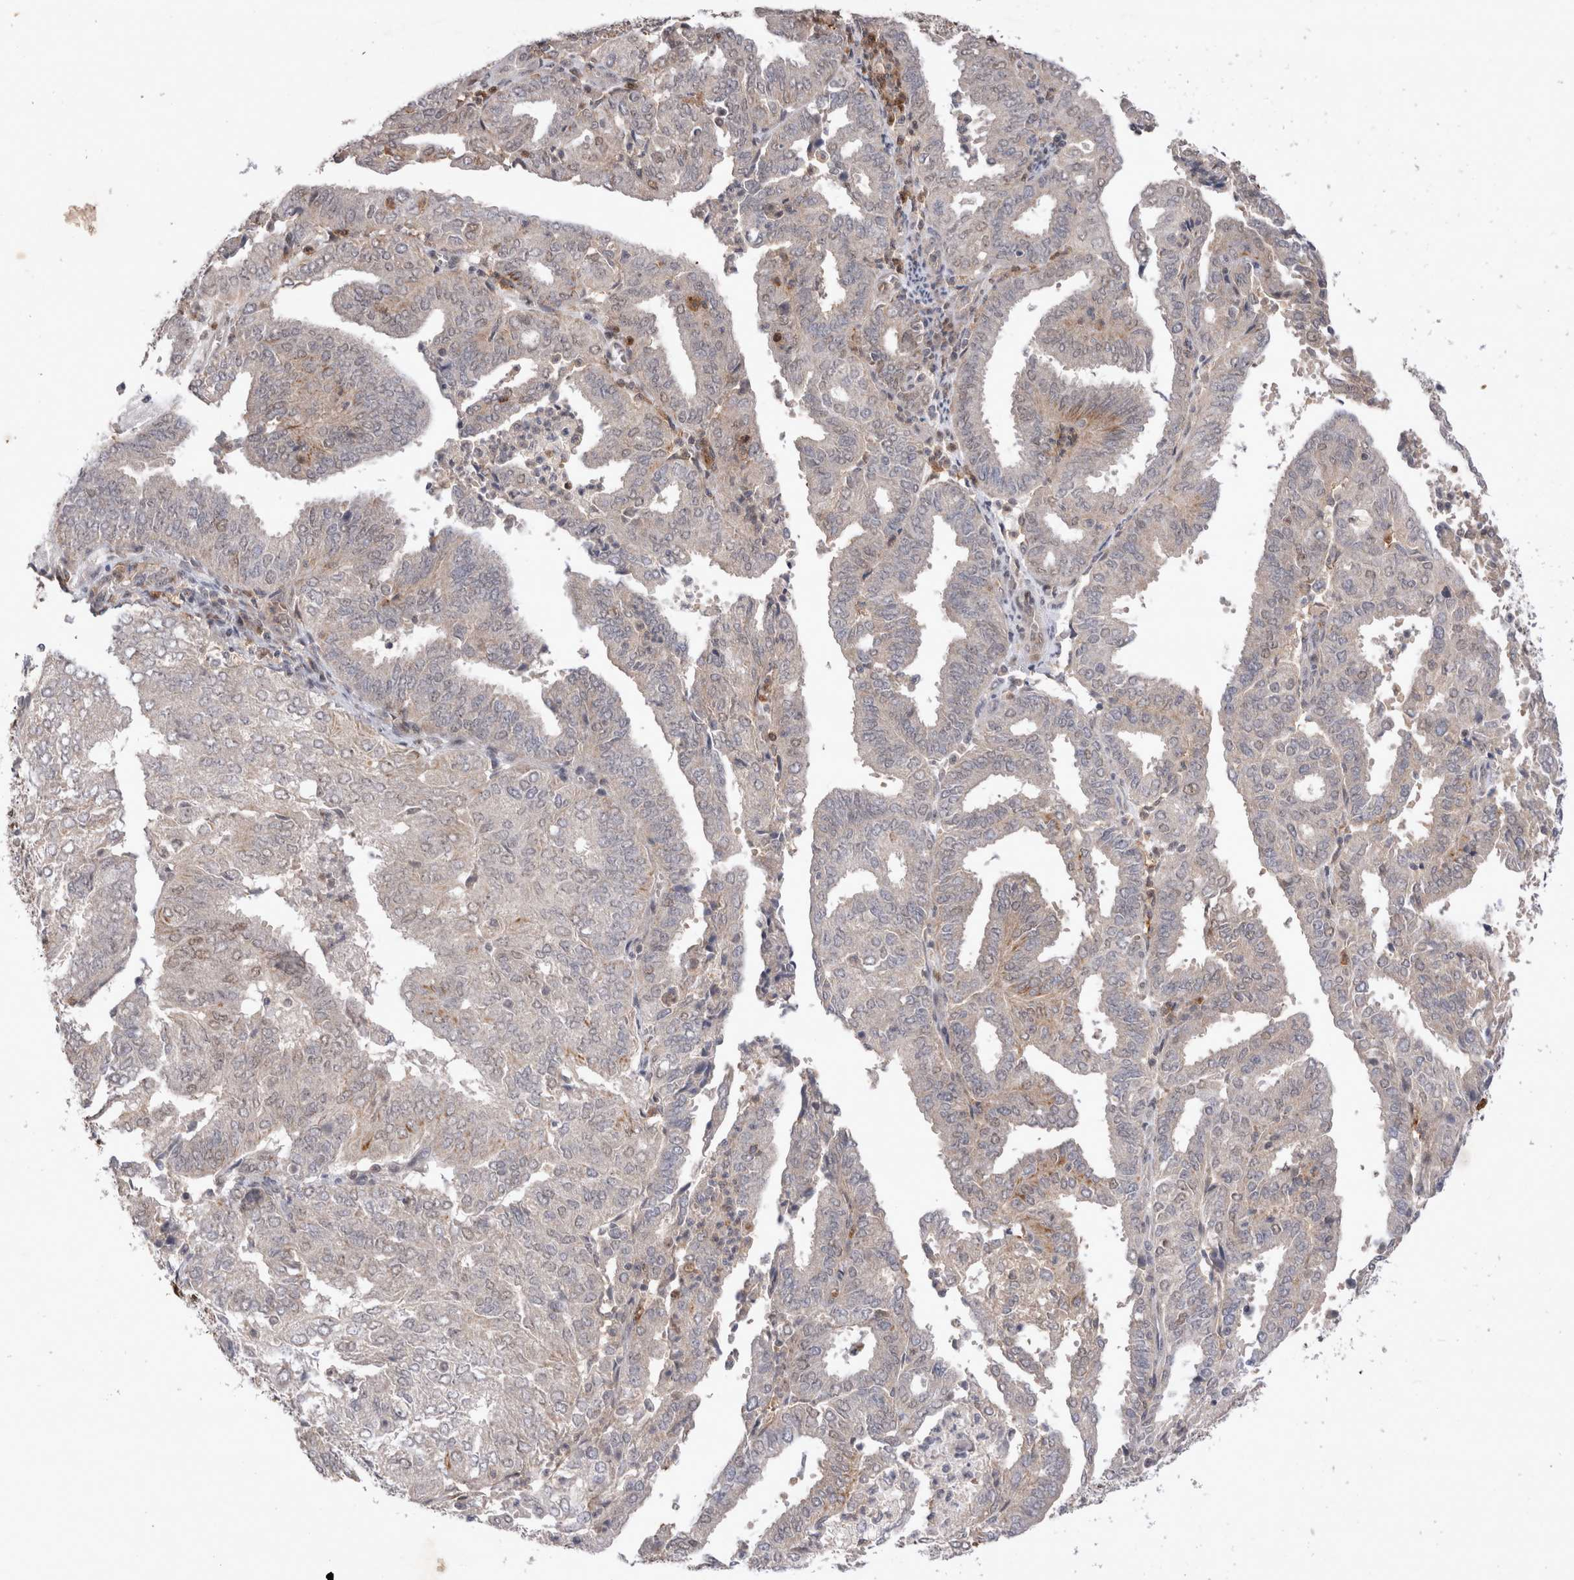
{"staining": {"intensity": "weak", "quantity": "<25%", "location": "cytoplasmic/membranous,nuclear"}, "tissue": "endometrial cancer", "cell_type": "Tumor cells", "image_type": "cancer", "snomed": [{"axis": "morphology", "description": "Adenocarcinoma, NOS"}, {"axis": "topography", "description": "Uterus"}], "caption": "Tumor cells are negative for protein expression in human endometrial cancer (adenocarcinoma). (IHC, brightfield microscopy, high magnification).", "gene": "STK11", "patient": {"sex": "female", "age": 60}}